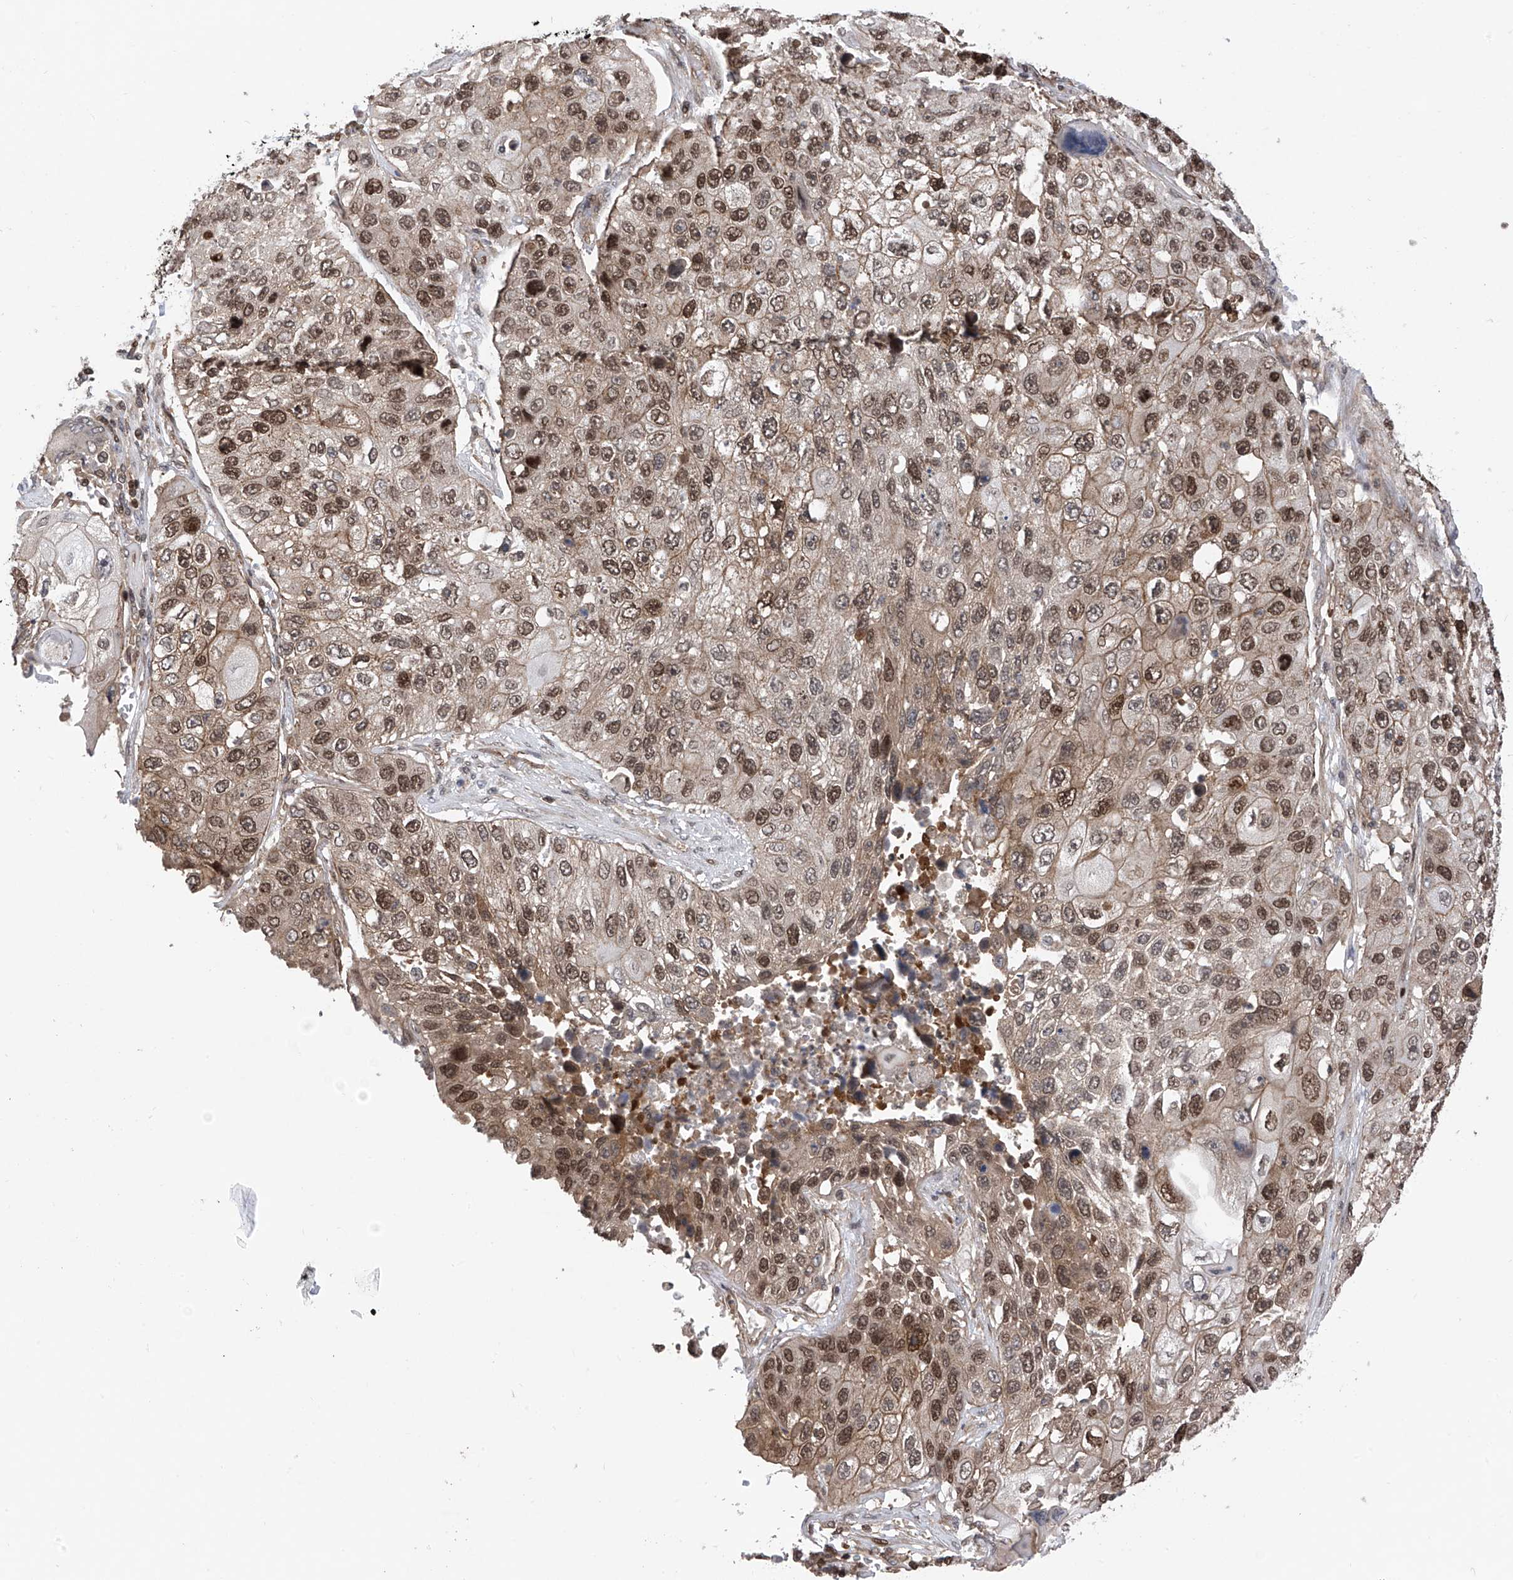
{"staining": {"intensity": "moderate", "quantity": "25%-75%", "location": "cytoplasmic/membranous,nuclear"}, "tissue": "lung cancer", "cell_type": "Tumor cells", "image_type": "cancer", "snomed": [{"axis": "morphology", "description": "Squamous cell carcinoma, NOS"}, {"axis": "topography", "description": "Lung"}], "caption": "Immunohistochemical staining of human lung cancer (squamous cell carcinoma) exhibits moderate cytoplasmic/membranous and nuclear protein positivity in approximately 25%-75% of tumor cells.", "gene": "DNAJC9", "patient": {"sex": "male", "age": 61}}